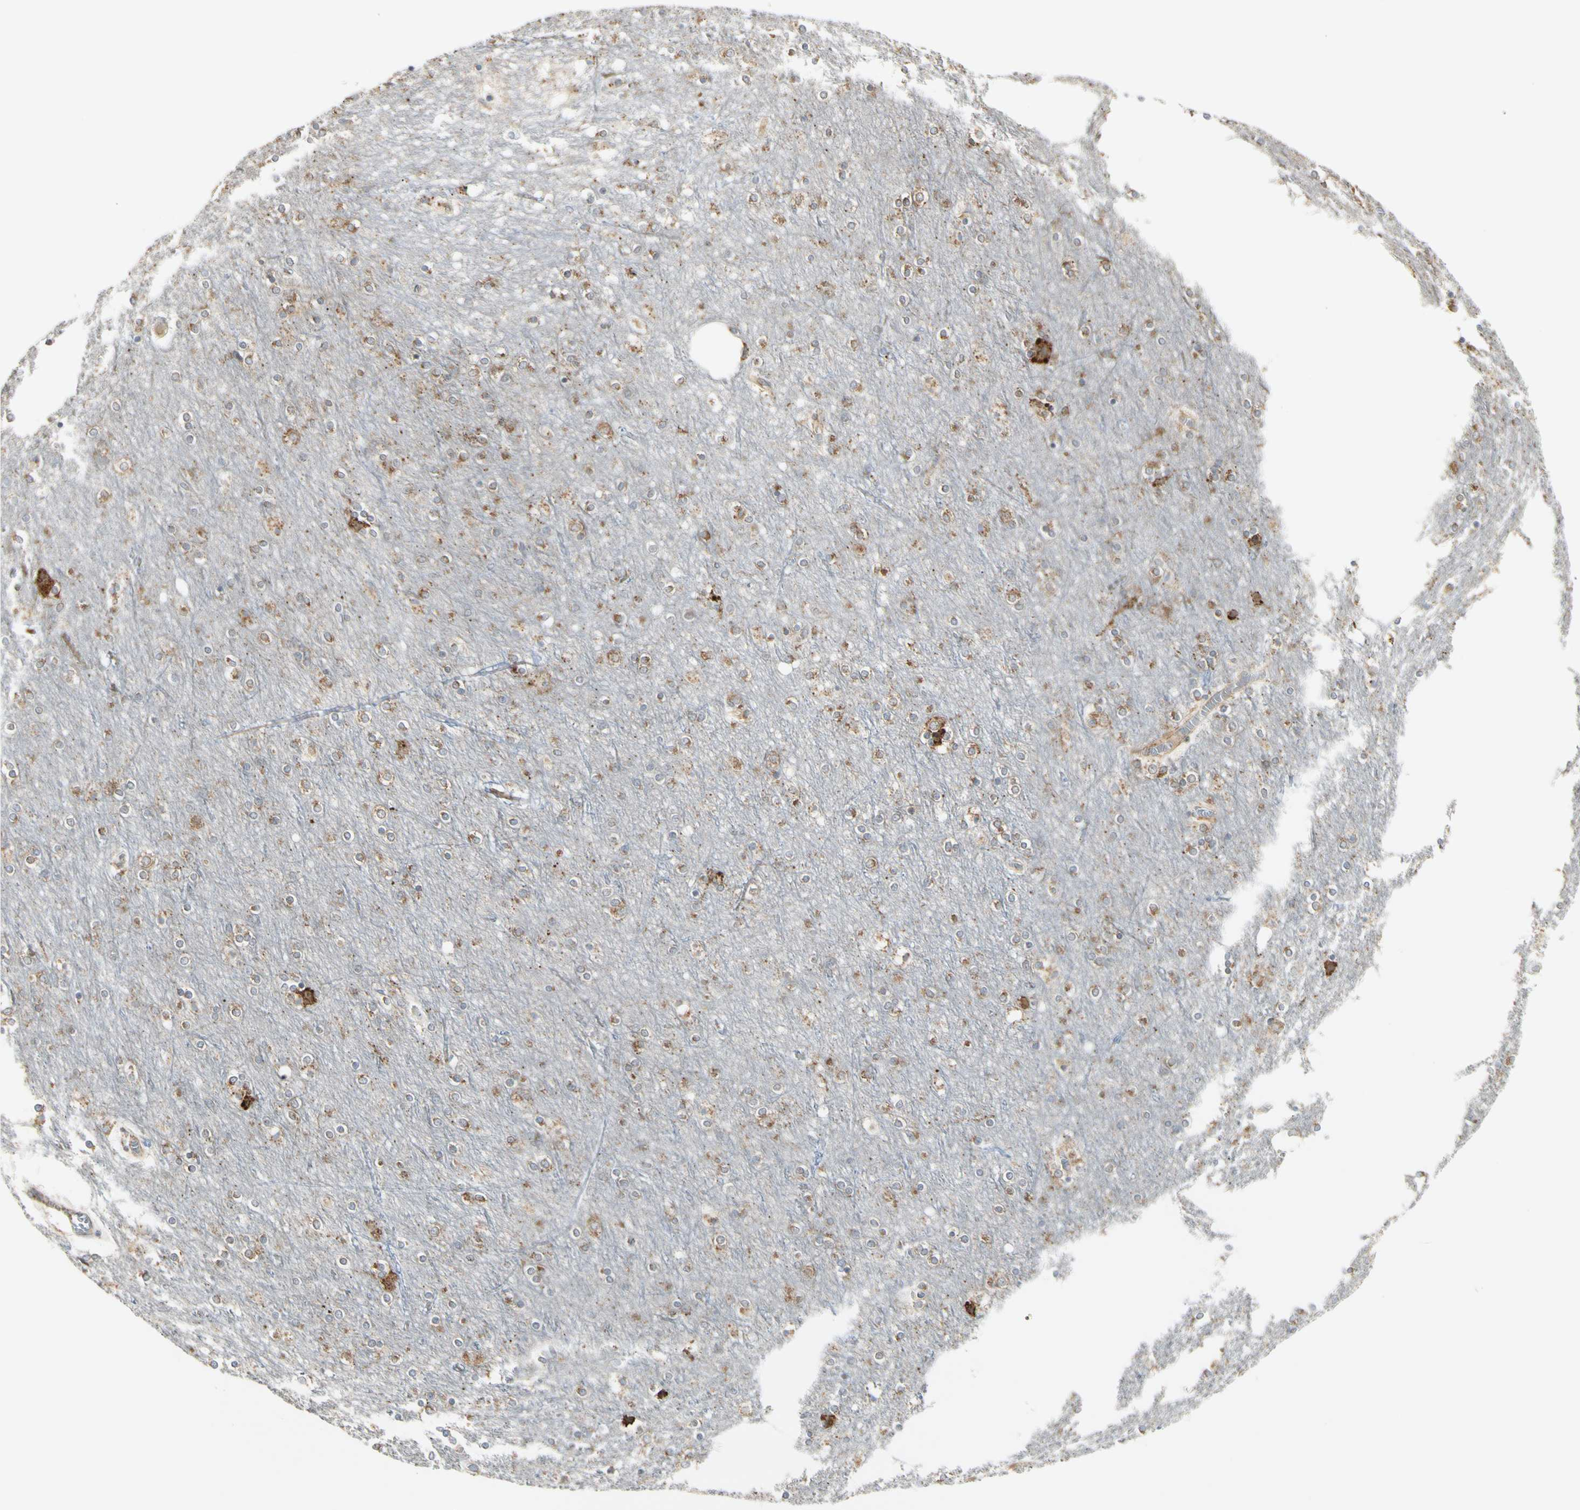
{"staining": {"intensity": "moderate", "quantity": ">75%", "location": "cytoplasmic/membranous"}, "tissue": "cerebral cortex", "cell_type": "Endothelial cells", "image_type": "normal", "snomed": [{"axis": "morphology", "description": "Normal tissue, NOS"}, {"axis": "topography", "description": "Cerebral cortex"}], "caption": "A brown stain highlights moderate cytoplasmic/membranous staining of a protein in endothelial cells of benign cerebral cortex.", "gene": "HSP90B1", "patient": {"sex": "female", "age": 54}}